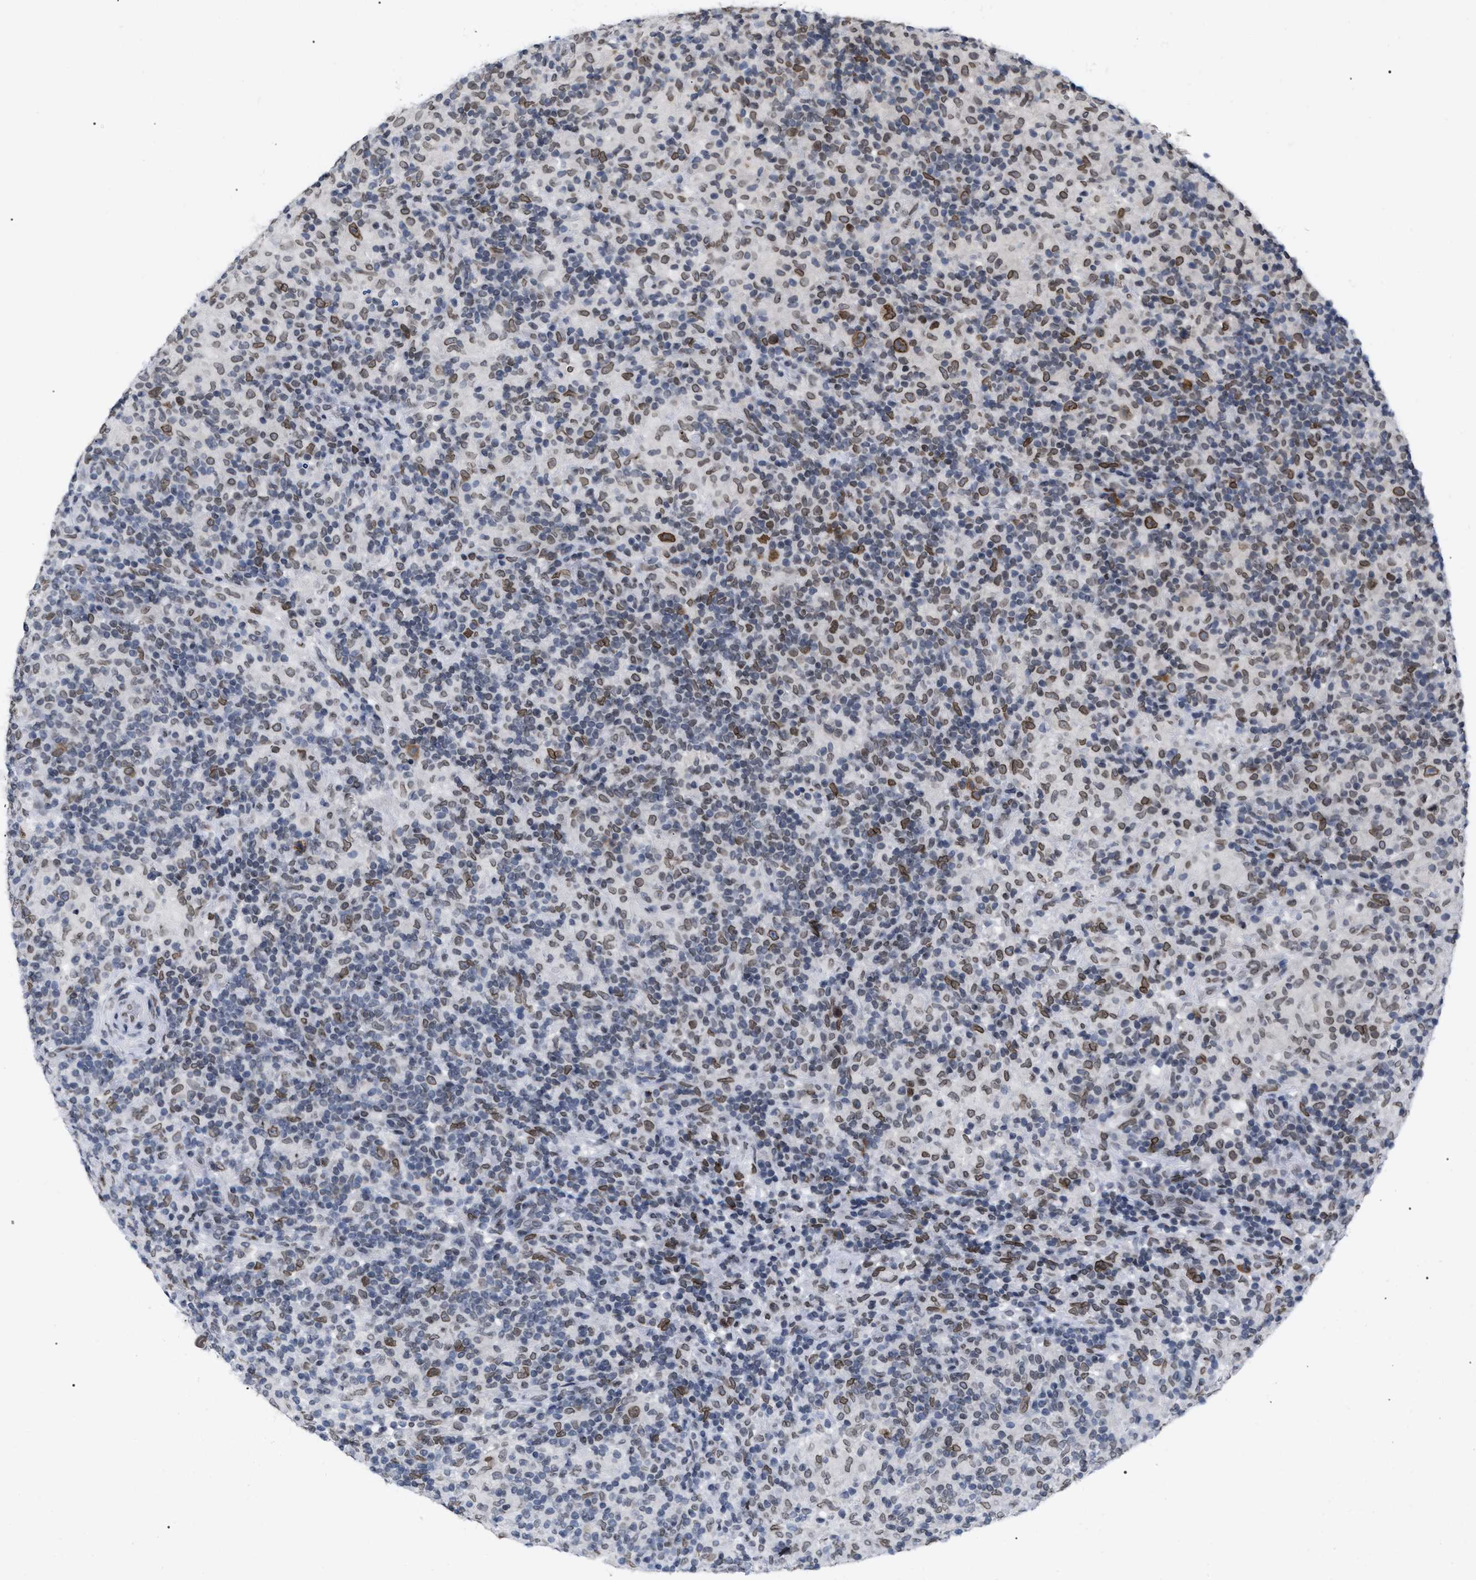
{"staining": {"intensity": "moderate", "quantity": ">75%", "location": "cytoplasmic/membranous,nuclear"}, "tissue": "lymphoma", "cell_type": "Tumor cells", "image_type": "cancer", "snomed": [{"axis": "morphology", "description": "Hodgkin's disease, NOS"}, {"axis": "topography", "description": "Lymph node"}], "caption": "This histopathology image shows immunohistochemistry staining of human lymphoma, with medium moderate cytoplasmic/membranous and nuclear expression in about >75% of tumor cells.", "gene": "TPR", "patient": {"sex": "male", "age": 70}}